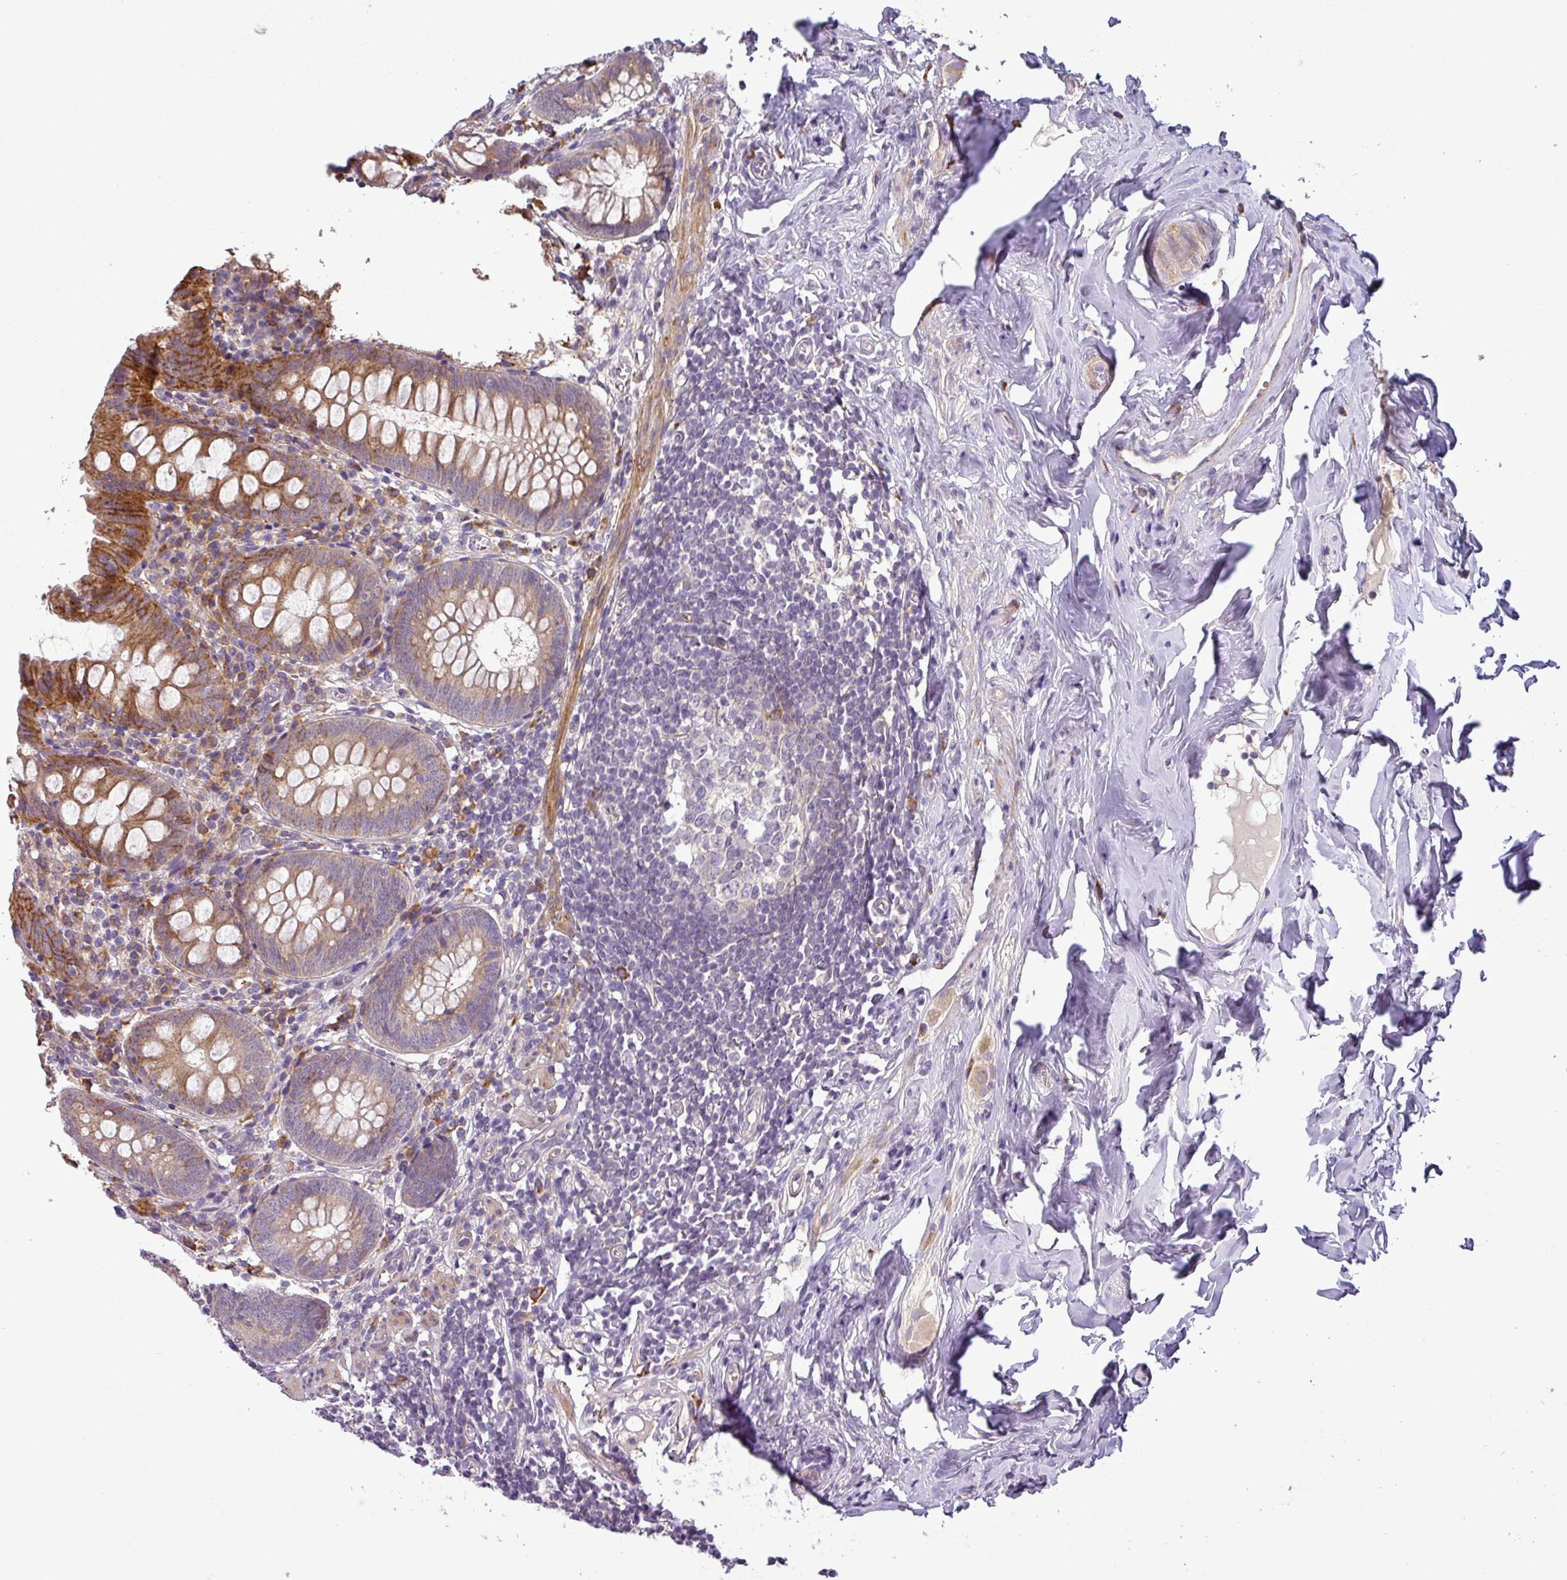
{"staining": {"intensity": "moderate", "quantity": "25%-75%", "location": "cytoplasmic/membranous"}, "tissue": "appendix", "cell_type": "Glandular cells", "image_type": "normal", "snomed": [{"axis": "morphology", "description": "Normal tissue, NOS"}, {"axis": "topography", "description": "Appendix"}], "caption": "Moderate cytoplasmic/membranous staining is present in approximately 25%-75% of glandular cells in benign appendix. (Stains: DAB (3,3'-diaminobenzidine) in brown, nuclei in blue, Microscopy: brightfield microscopy at high magnification).", "gene": "MOCS3", "patient": {"sex": "female", "age": 51}}